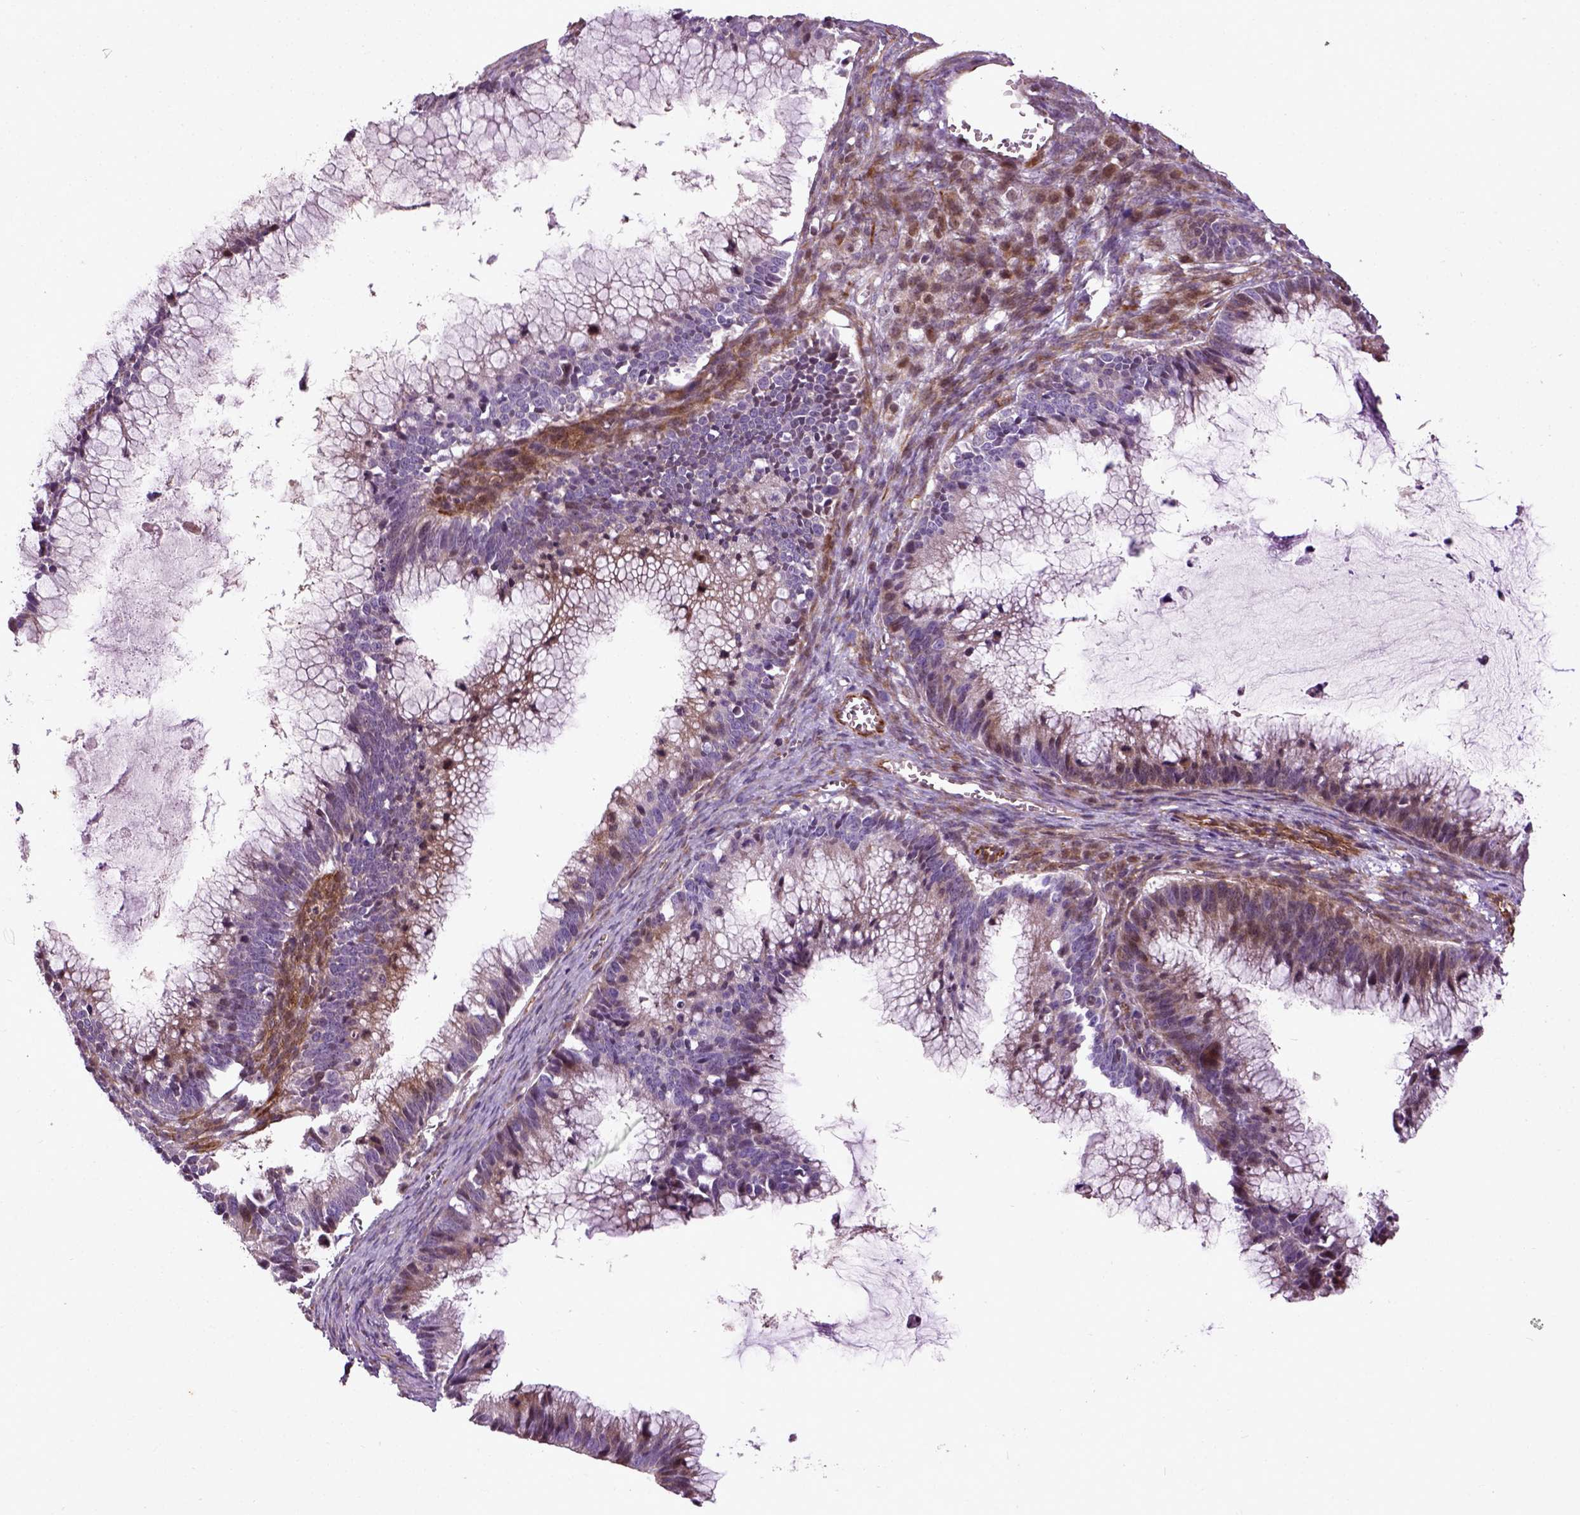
{"staining": {"intensity": "moderate", "quantity": "<25%", "location": "cytoplasmic/membranous"}, "tissue": "ovarian cancer", "cell_type": "Tumor cells", "image_type": "cancer", "snomed": [{"axis": "morphology", "description": "Cystadenocarcinoma, mucinous, NOS"}, {"axis": "topography", "description": "Ovary"}], "caption": "Mucinous cystadenocarcinoma (ovarian) stained for a protein (brown) displays moderate cytoplasmic/membranous positive staining in approximately <25% of tumor cells.", "gene": "PKP3", "patient": {"sex": "female", "age": 38}}